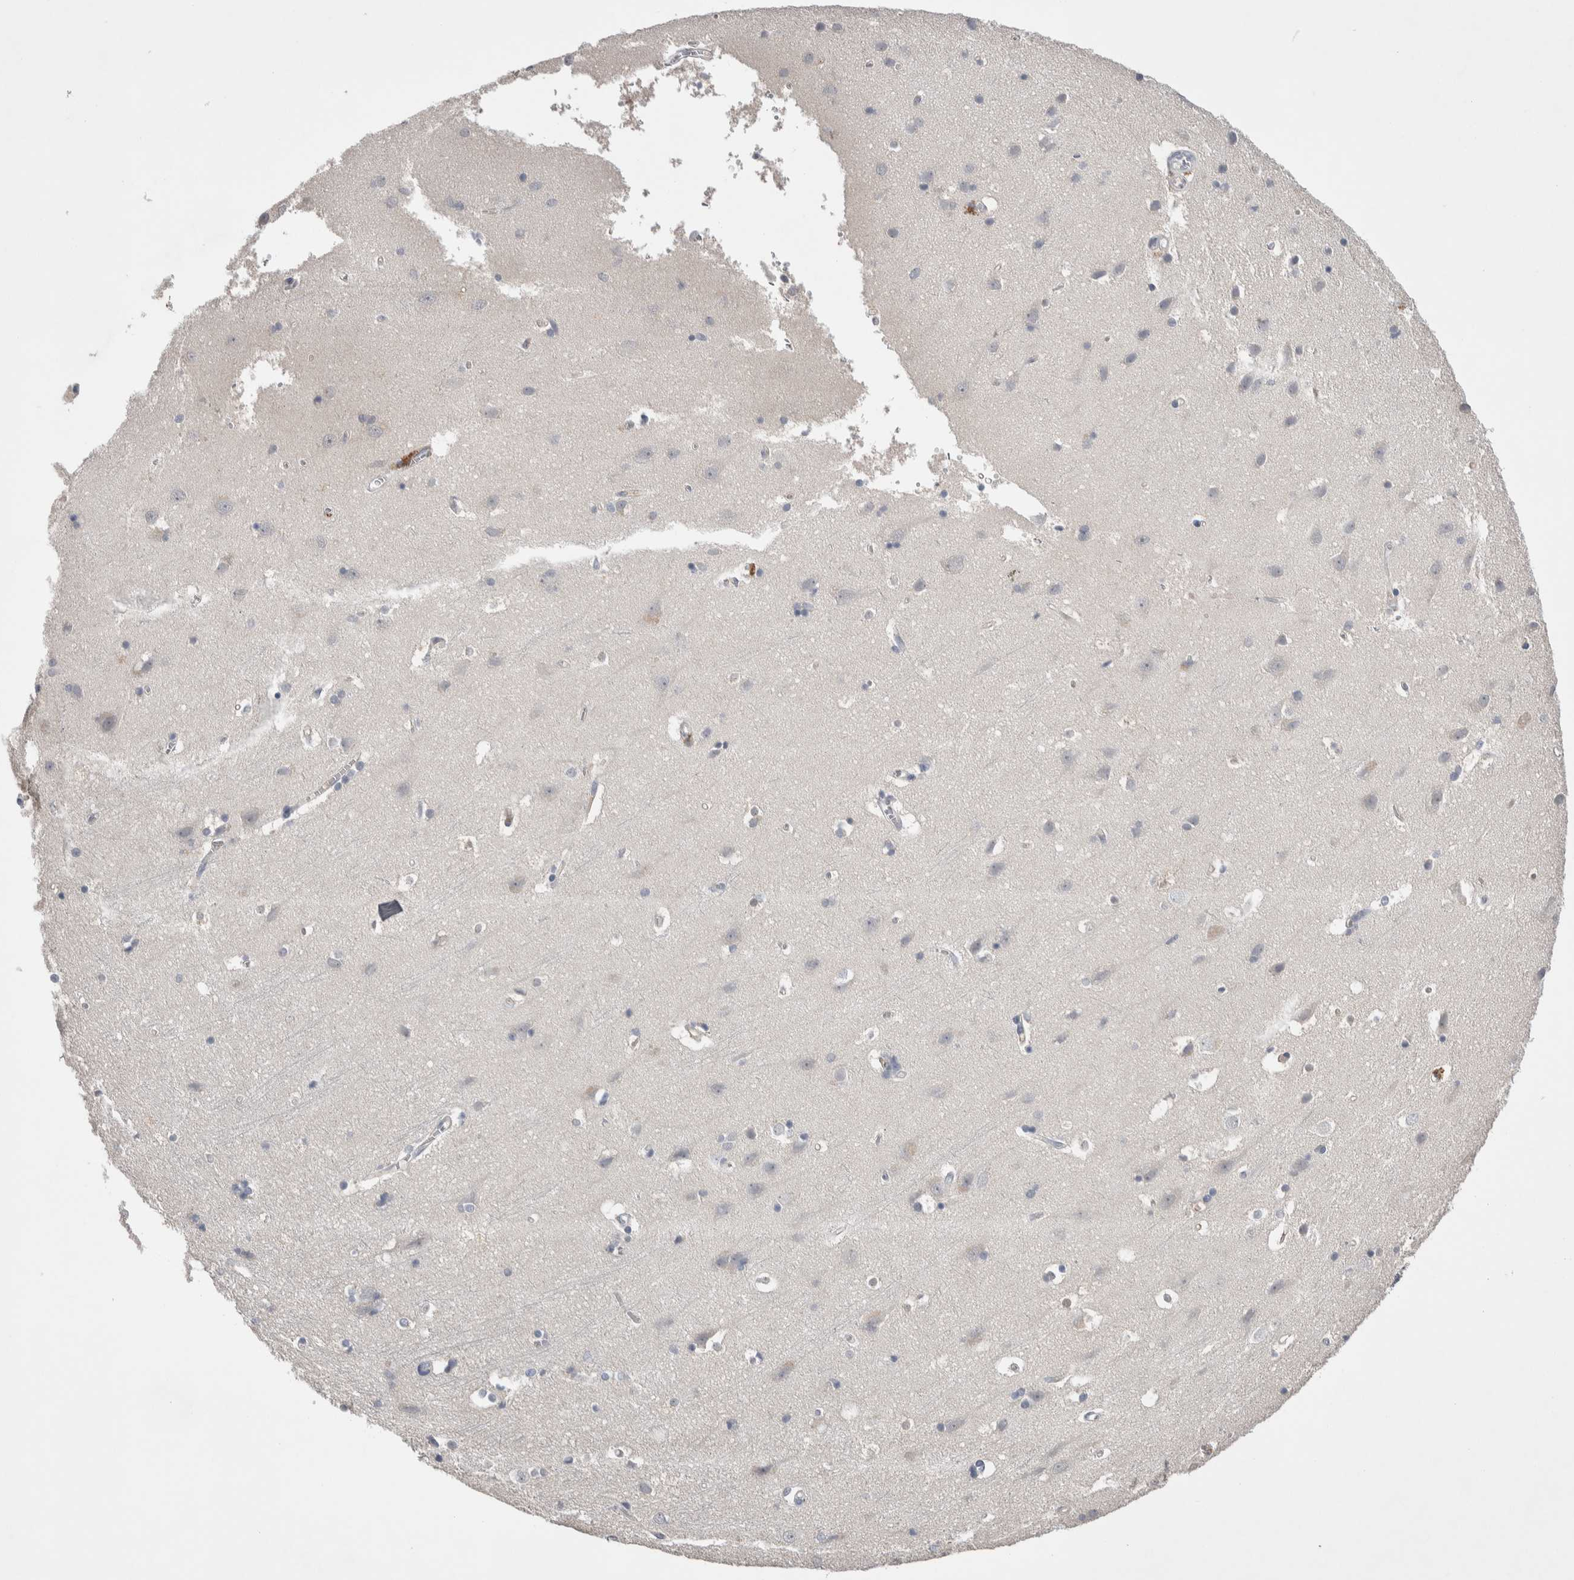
{"staining": {"intensity": "weak", "quantity": "25%-75%", "location": "cytoplasmic/membranous"}, "tissue": "cerebral cortex", "cell_type": "Endothelial cells", "image_type": "normal", "snomed": [{"axis": "morphology", "description": "Normal tissue, NOS"}, {"axis": "topography", "description": "Cerebral cortex"}], "caption": "A brown stain labels weak cytoplasmic/membranous staining of a protein in endothelial cells of benign cerebral cortex. The staining was performed using DAB (3,3'-diaminobenzidine) to visualize the protein expression in brown, while the nuclei were stained in blue with hematoxylin (Magnification: 20x).", "gene": "CEP131", "patient": {"sex": "male", "age": 54}}